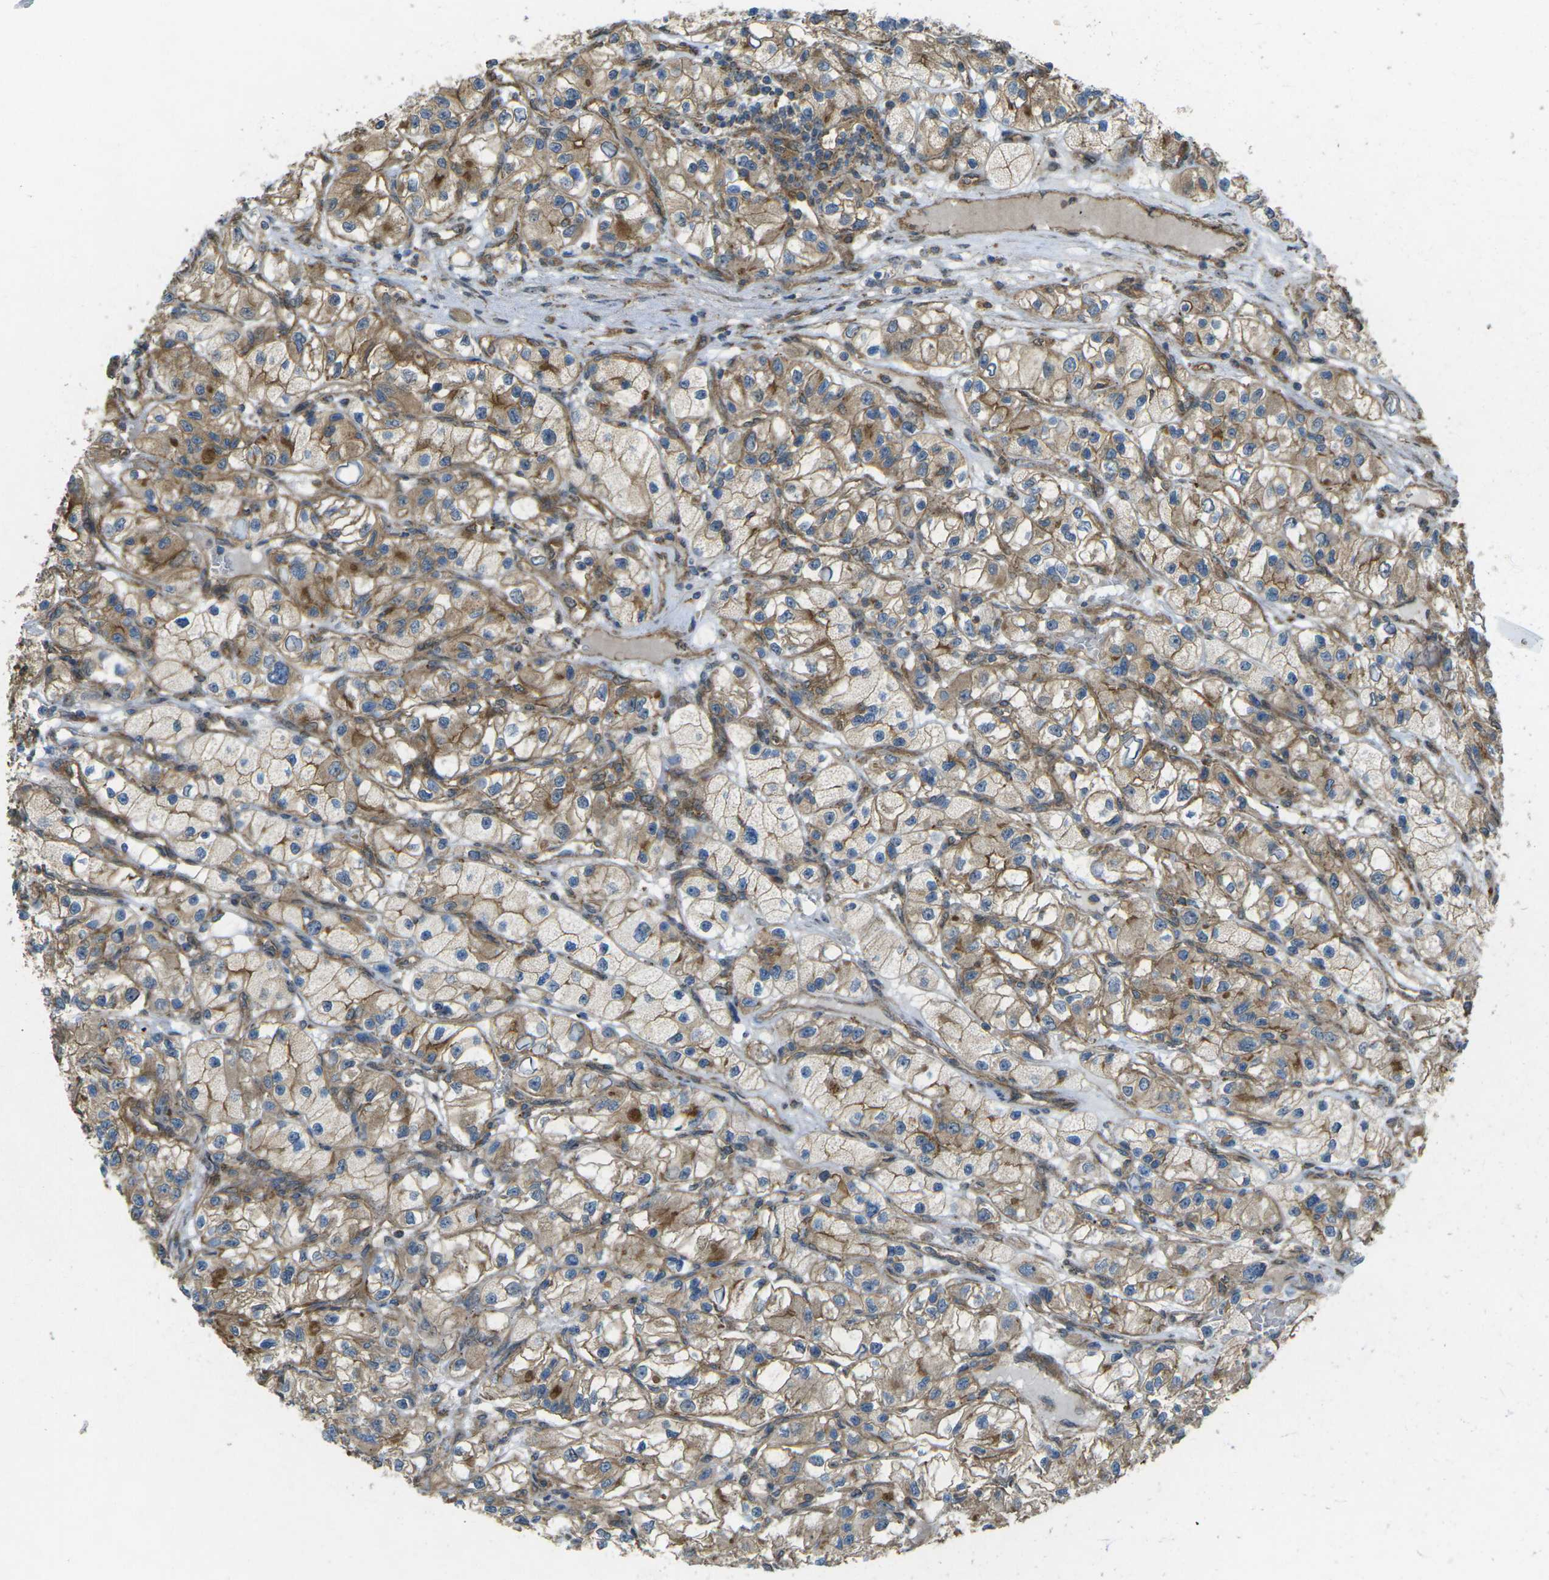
{"staining": {"intensity": "moderate", "quantity": ">75%", "location": "cytoplasmic/membranous"}, "tissue": "renal cancer", "cell_type": "Tumor cells", "image_type": "cancer", "snomed": [{"axis": "morphology", "description": "Adenocarcinoma, NOS"}, {"axis": "topography", "description": "Kidney"}], "caption": "IHC histopathology image of neoplastic tissue: renal cancer (adenocarcinoma) stained using immunohistochemistry (IHC) demonstrates medium levels of moderate protein expression localized specifically in the cytoplasmic/membranous of tumor cells, appearing as a cytoplasmic/membranous brown color.", "gene": "CHMP3", "patient": {"sex": "female", "age": 57}}